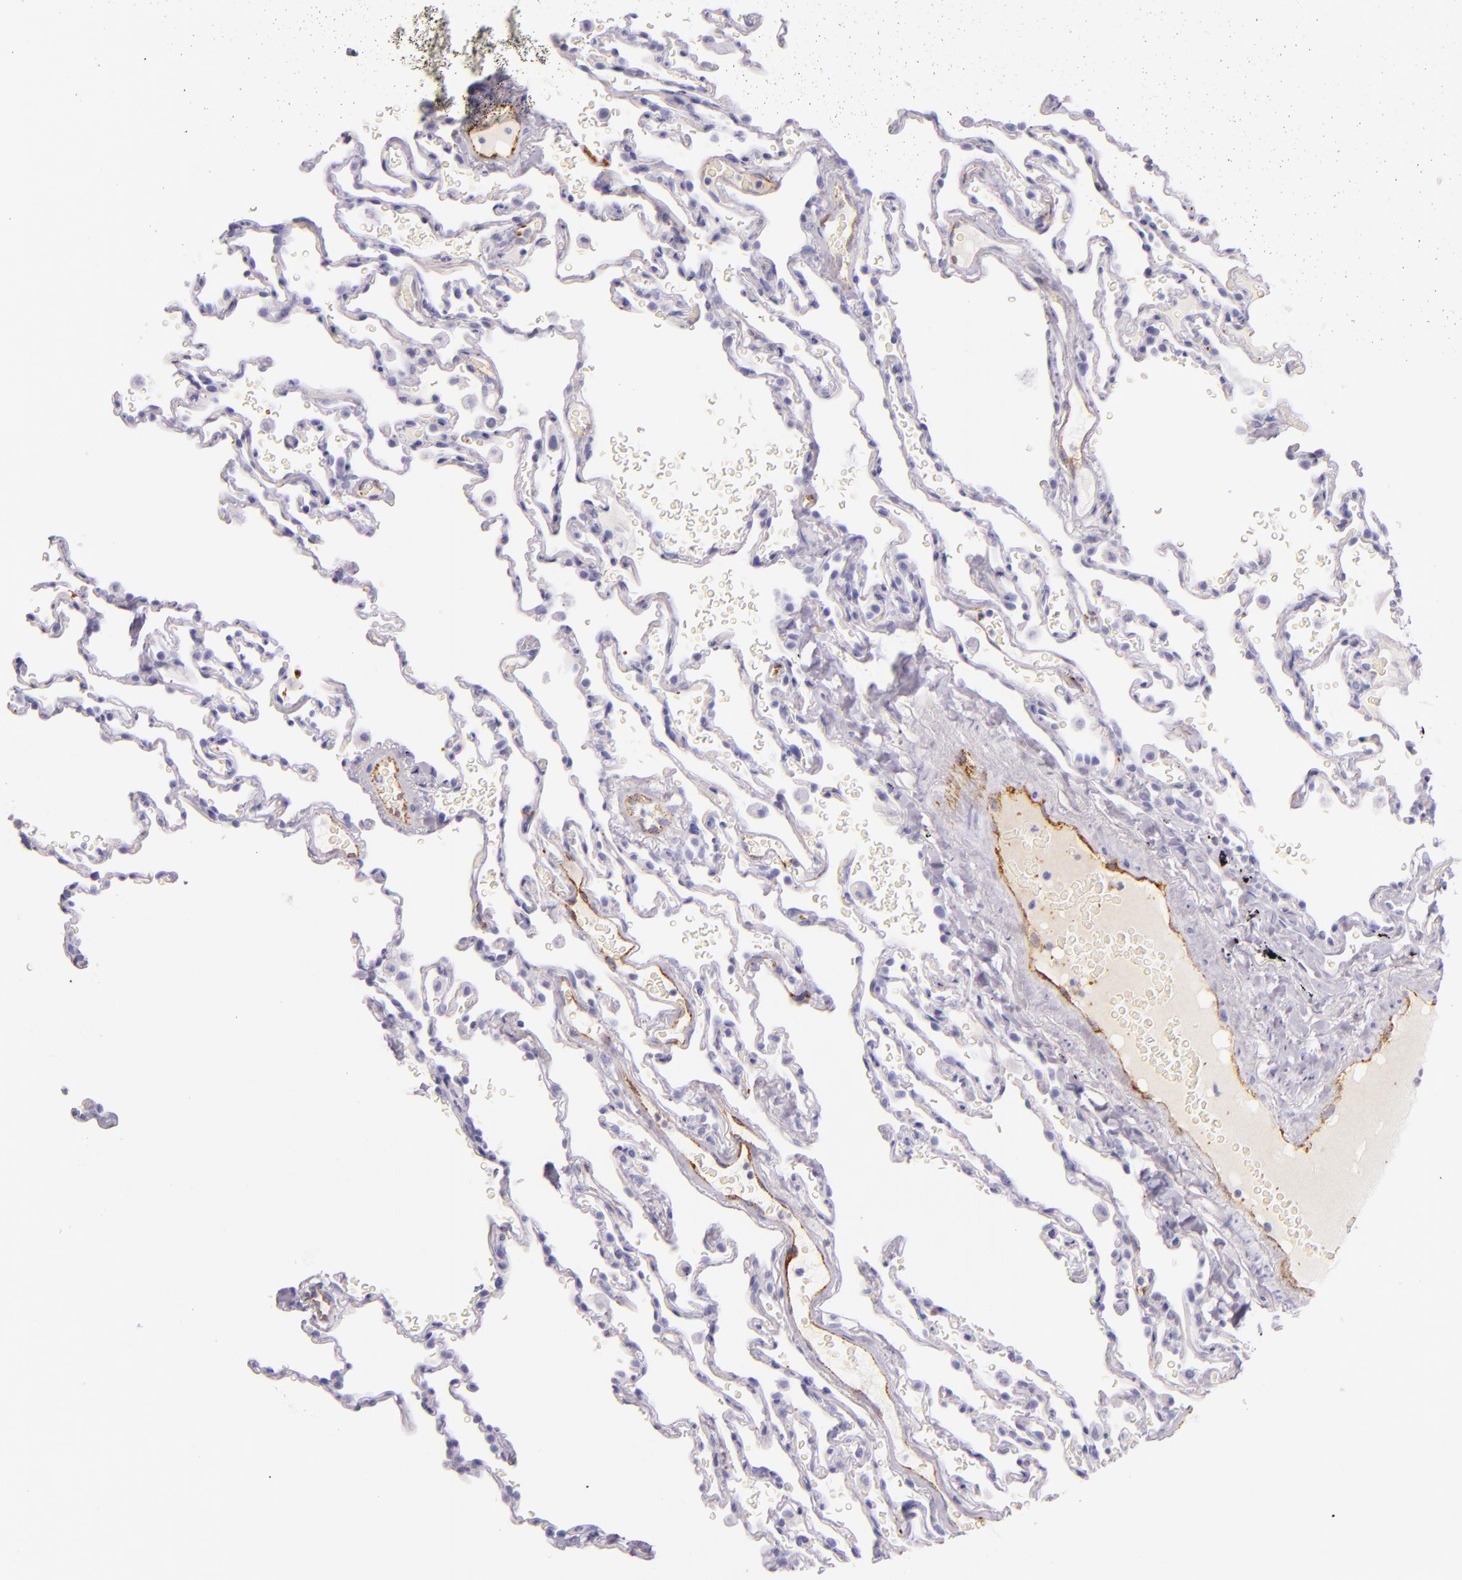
{"staining": {"intensity": "negative", "quantity": "none", "location": "none"}, "tissue": "lung", "cell_type": "Alveolar cells", "image_type": "normal", "snomed": [{"axis": "morphology", "description": "Normal tissue, NOS"}, {"axis": "topography", "description": "Lung"}], "caption": "Immunohistochemical staining of benign human lung demonstrates no significant expression in alveolar cells.", "gene": "SELP", "patient": {"sex": "male", "age": 59}}